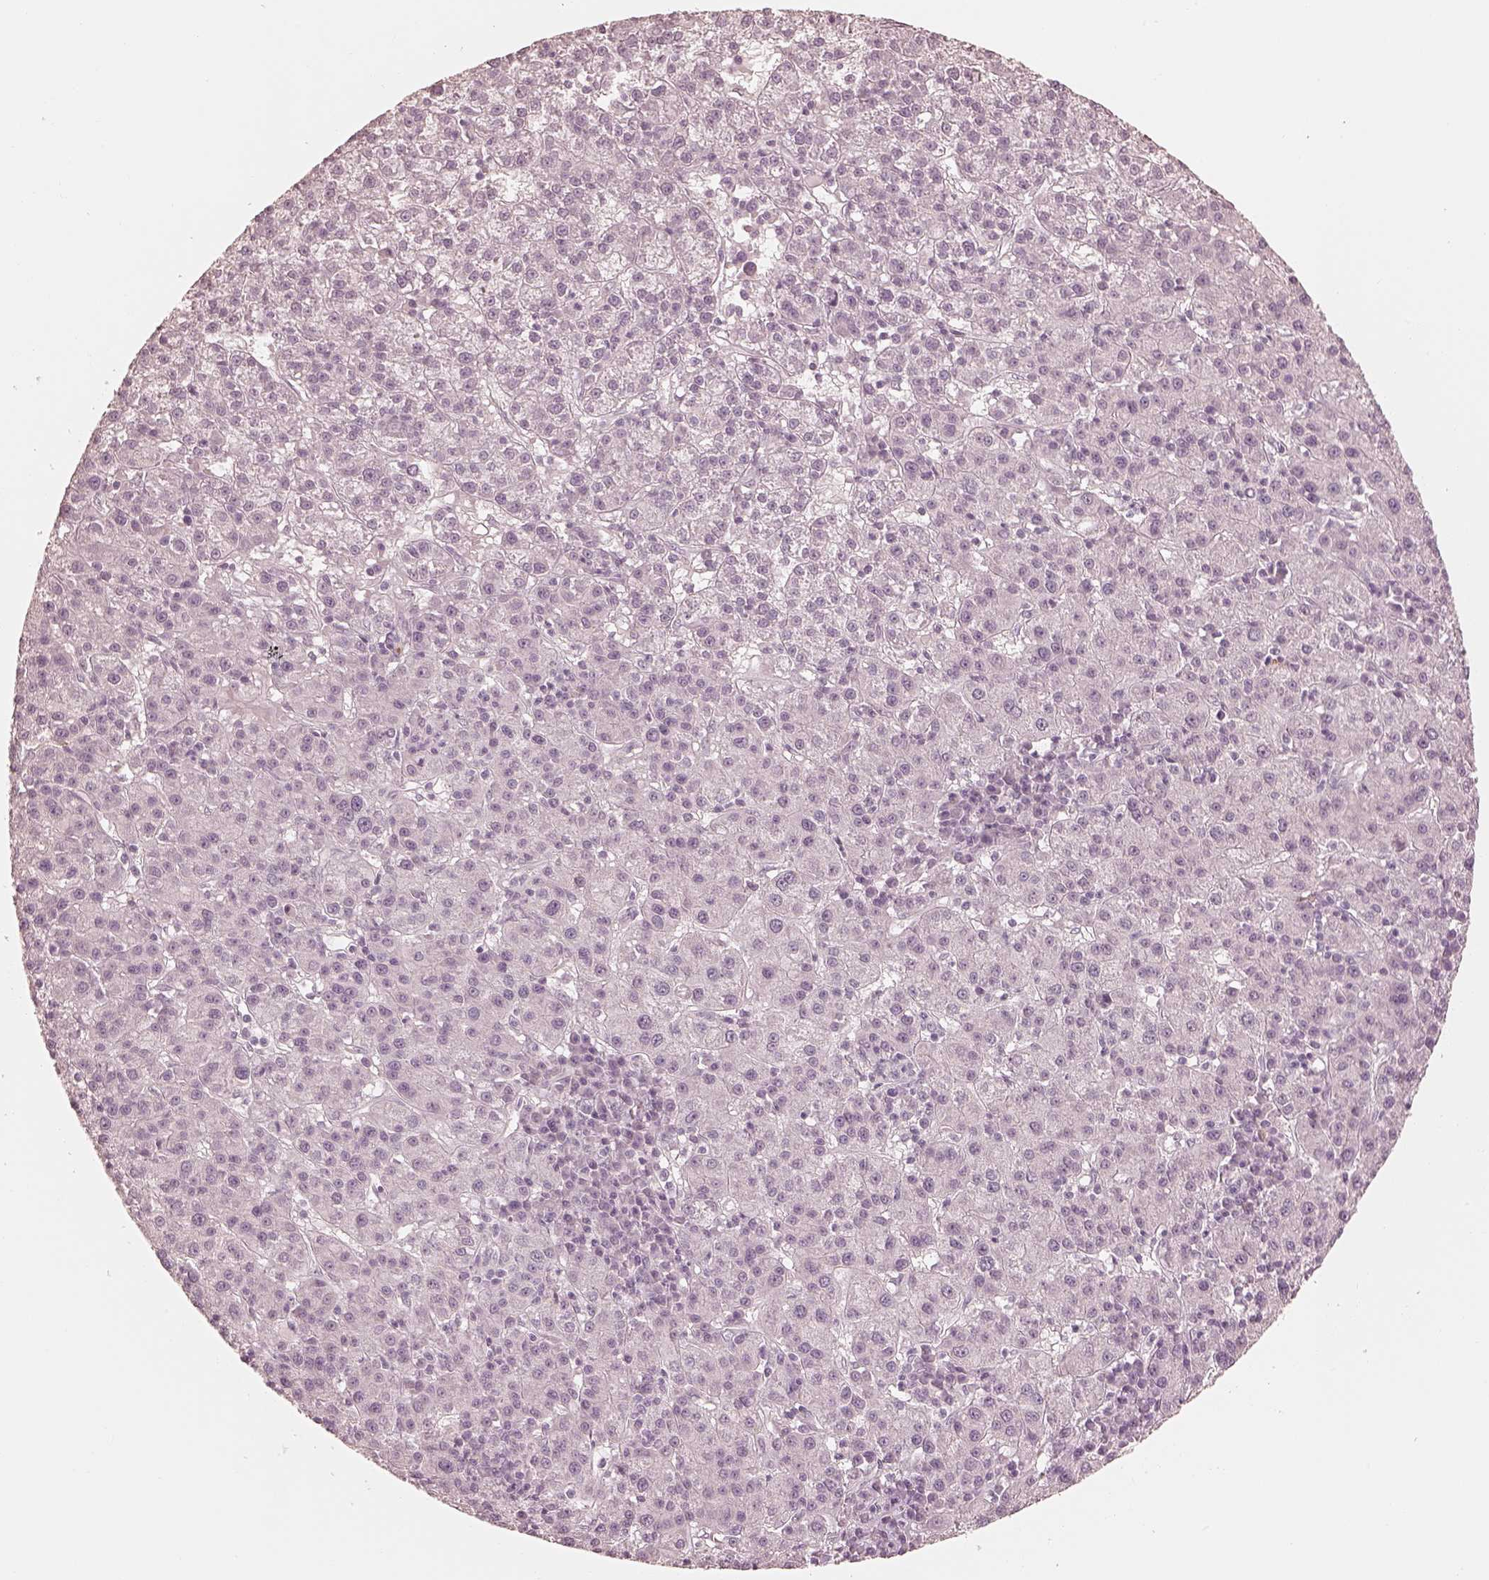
{"staining": {"intensity": "negative", "quantity": "none", "location": "none"}, "tissue": "liver cancer", "cell_type": "Tumor cells", "image_type": "cancer", "snomed": [{"axis": "morphology", "description": "Carcinoma, Hepatocellular, NOS"}, {"axis": "topography", "description": "Liver"}], "caption": "This is an IHC histopathology image of human liver cancer. There is no positivity in tumor cells.", "gene": "CALR3", "patient": {"sex": "female", "age": 60}}